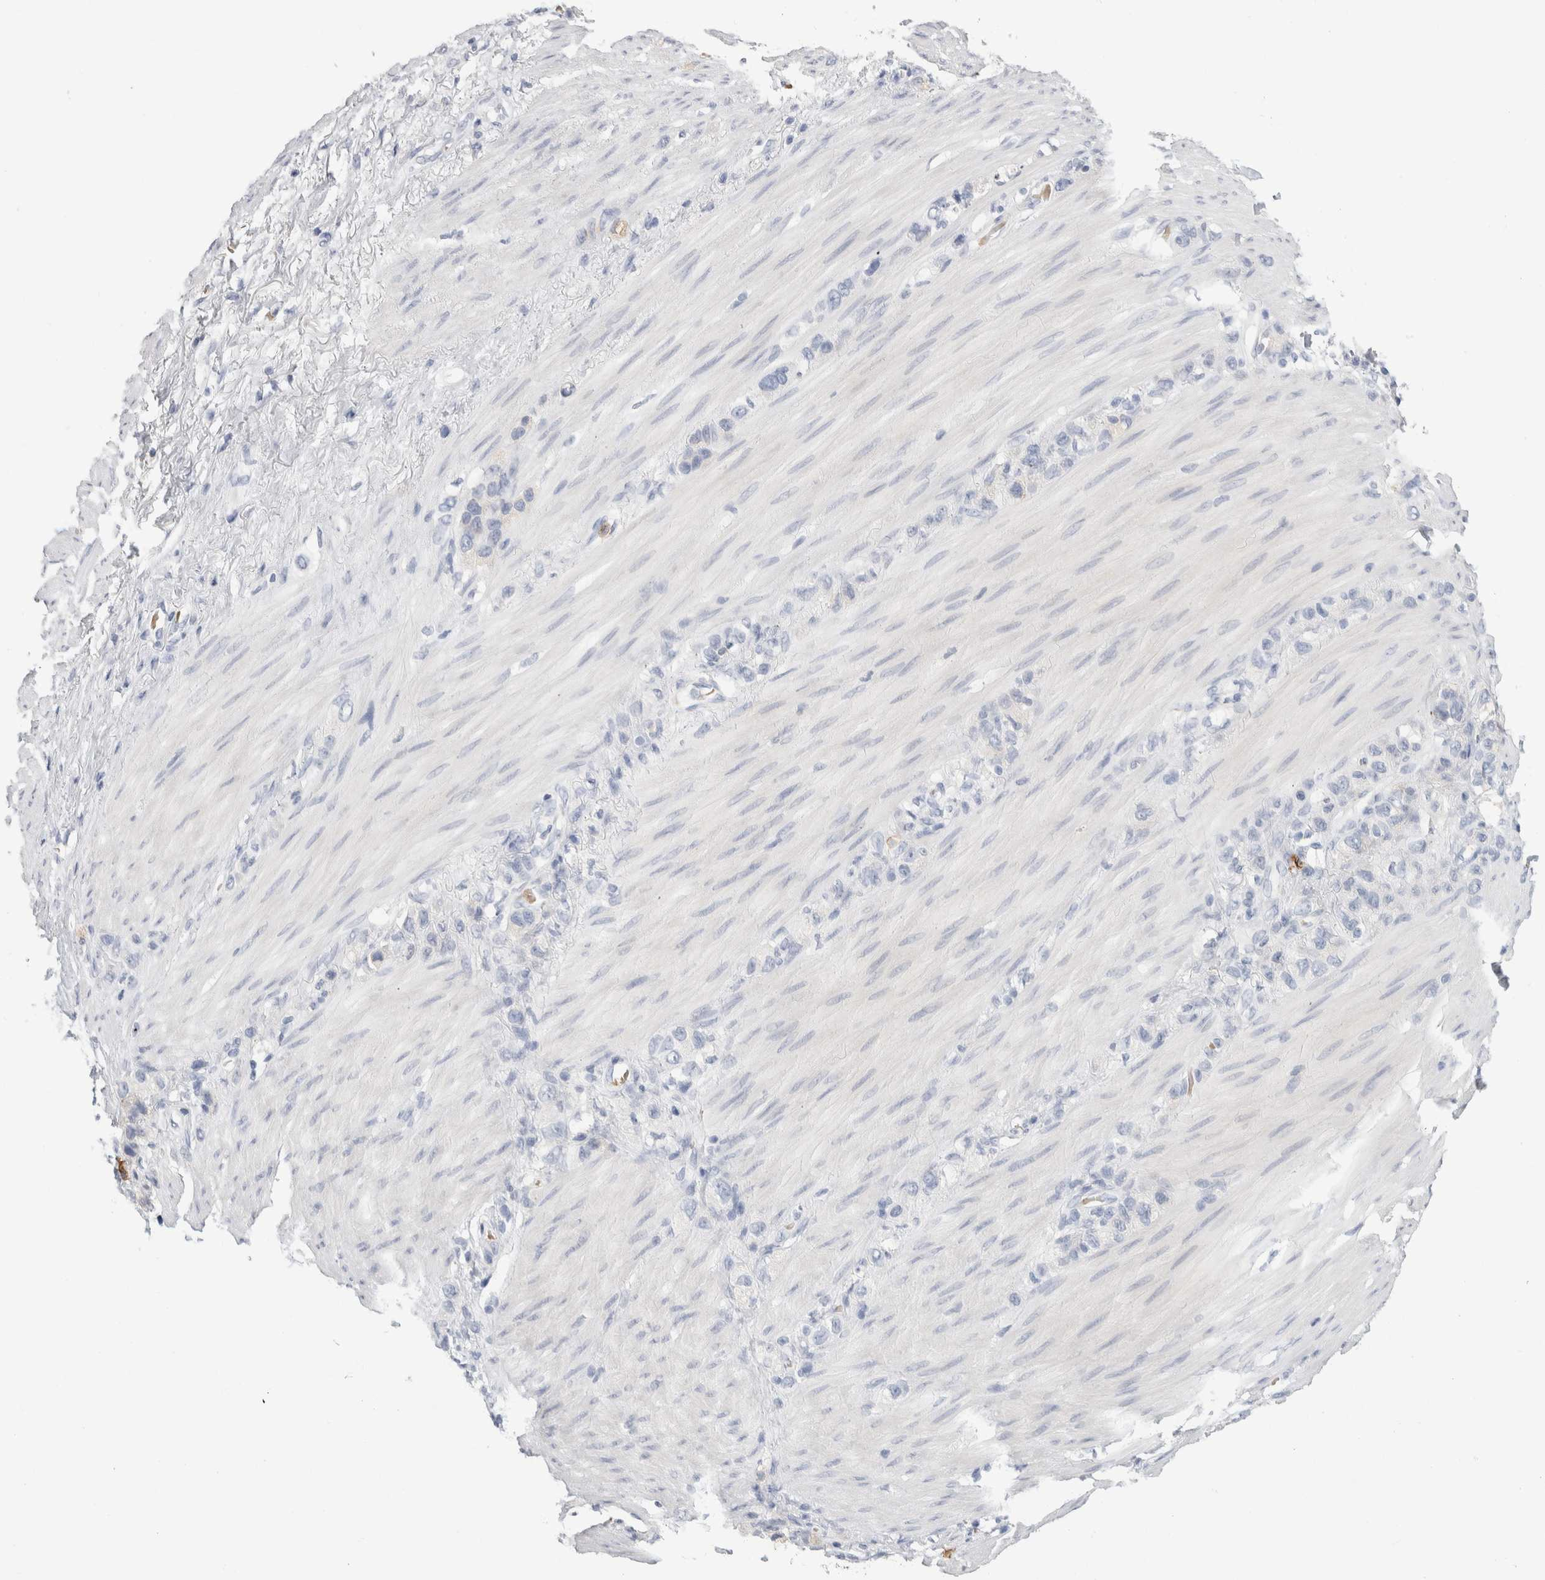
{"staining": {"intensity": "negative", "quantity": "none", "location": "none"}, "tissue": "stomach cancer", "cell_type": "Tumor cells", "image_type": "cancer", "snomed": [{"axis": "morphology", "description": "Adenocarcinoma, NOS"}, {"axis": "morphology", "description": "Adenocarcinoma, High grade"}, {"axis": "topography", "description": "Stomach, upper"}, {"axis": "topography", "description": "Stomach, lower"}], "caption": "The photomicrograph reveals no staining of tumor cells in adenocarcinoma (stomach).", "gene": "CD38", "patient": {"sex": "female", "age": 65}}